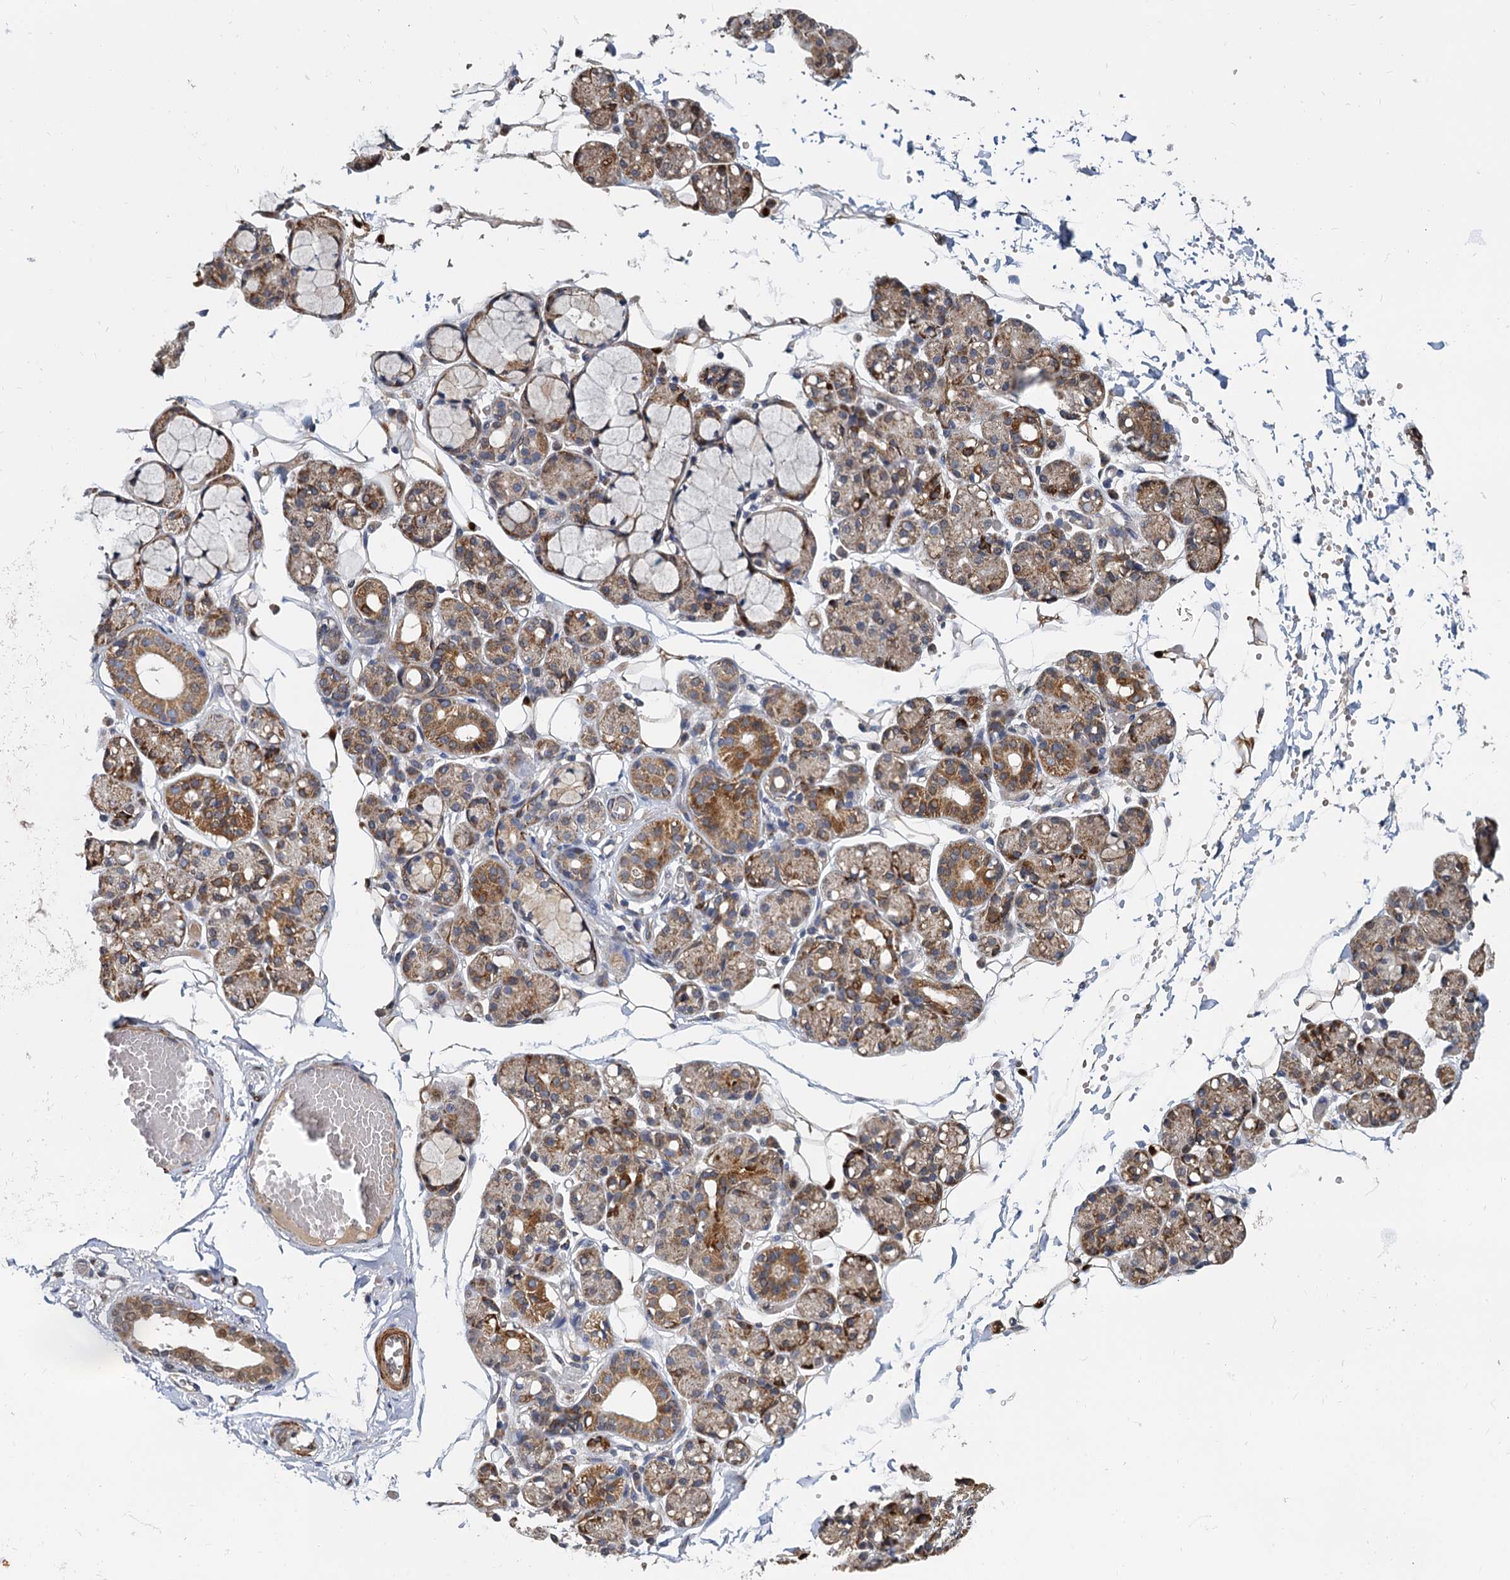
{"staining": {"intensity": "moderate", "quantity": "25%-75%", "location": "cytoplasmic/membranous"}, "tissue": "salivary gland", "cell_type": "Glandular cells", "image_type": "normal", "snomed": [{"axis": "morphology", "description": "Normal tissue, NOS"}, {"axis": "topography", "description": "Salivary gland"}], "caption": "Immunohistochemical staining of benign human salivary gland shows 25%-75% levels of moderate cytoplasmic/membranous protein expression in about 25%-75% of glandular cells. (DAB IHC with brightfield microscopy, high magnification).", "gene": "ALKBH7", "patient": {"sex": "male", "age": 63}}